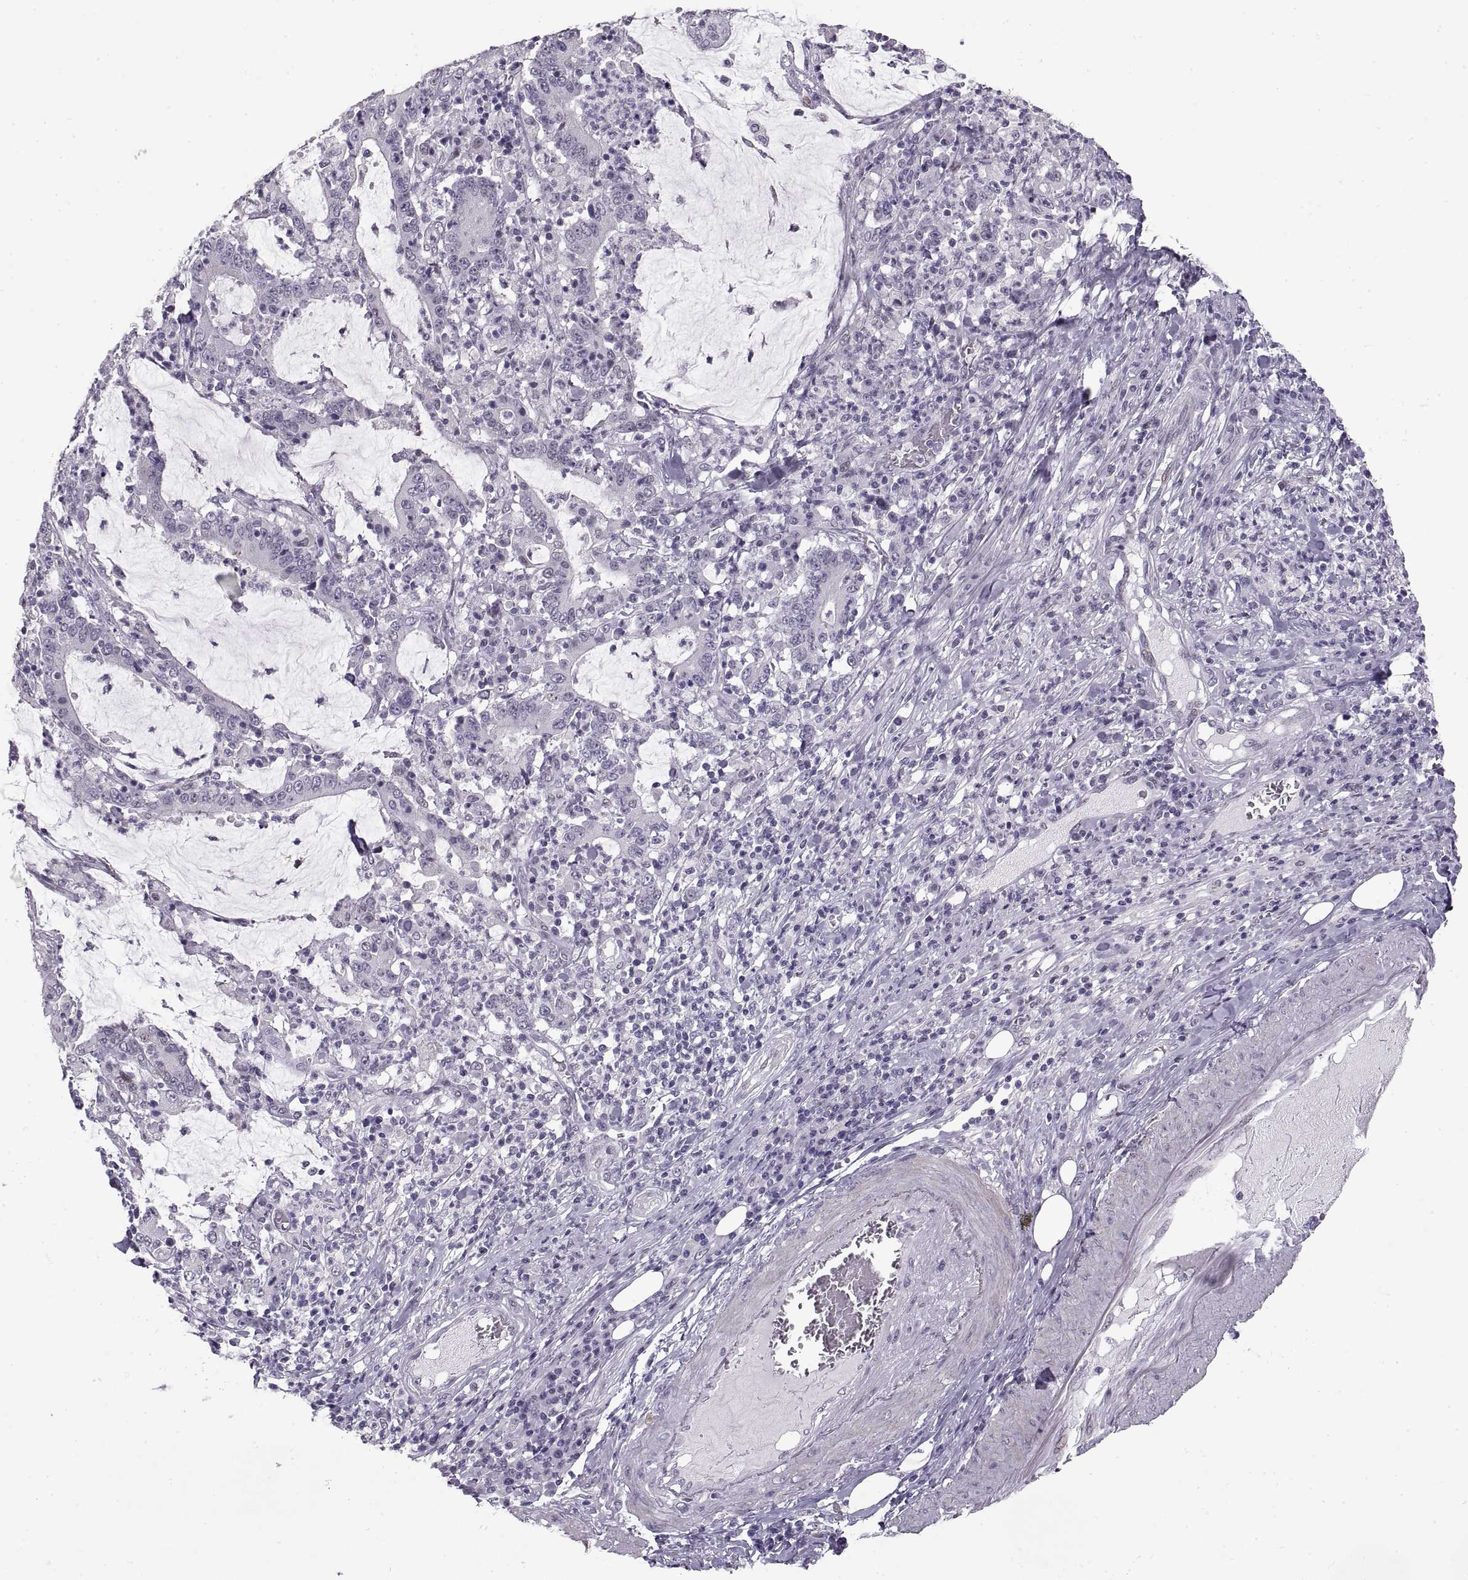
{"staining": {"intensity": "negative", "quantity": "none", "location": "none"}, "tissue": "stomach cancer", "cell_type": "Tumor cells", "image_type": "cancer", "snomed": [{"axis": "morphology", "description": "Adenocarcinoma, NOS"}, {"axis": "topography", "description": "Stomach, upper"}], "caption": "This is an immunohistochemistry (IHC) histopathology image of stomach cancer (adenocarcinoma). There is no staining in tumor cells.", "gene": "NANOS3", "patient": {"sex": "male", "age": 68}}